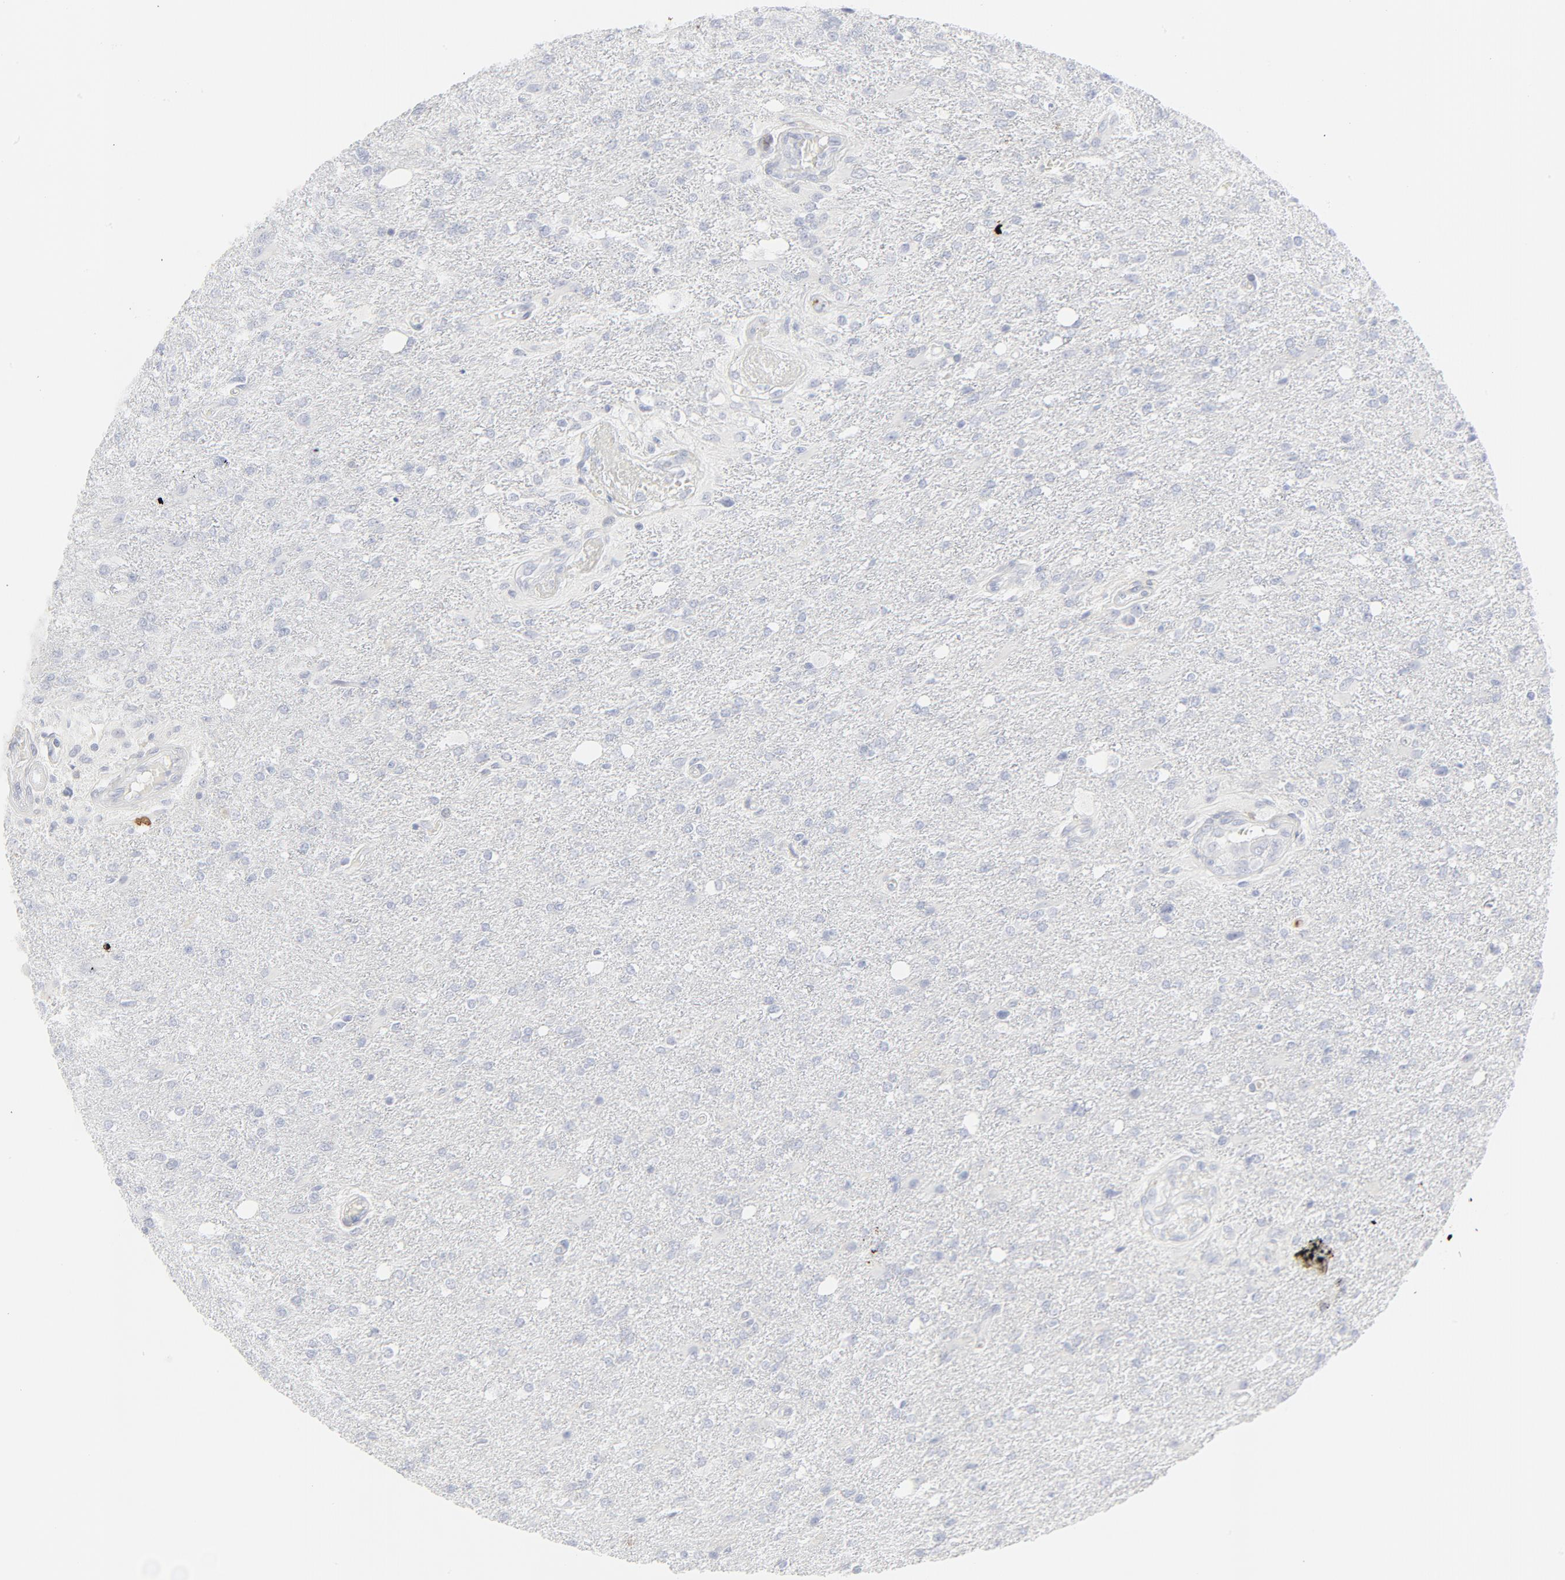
{"staining": {"intensity": "negative", "quantity": "none", "location": "none"}, "tissue": "glioma", "cell_type": "Tumor cells", "image_type": "cancer", "snomed": [{"axis": "morphology", "description": "Glioma, malignant, High grade"}, {"axis": "topography", "description": "Cerebral cortex"}], "caption": "A micrograph of human malignant glioma (high-grade) is negative for staining in tumor cells. Nuclei are stained in blue.", "gene": "CCR7", "patient": {"sex": "male", "age": 76}}